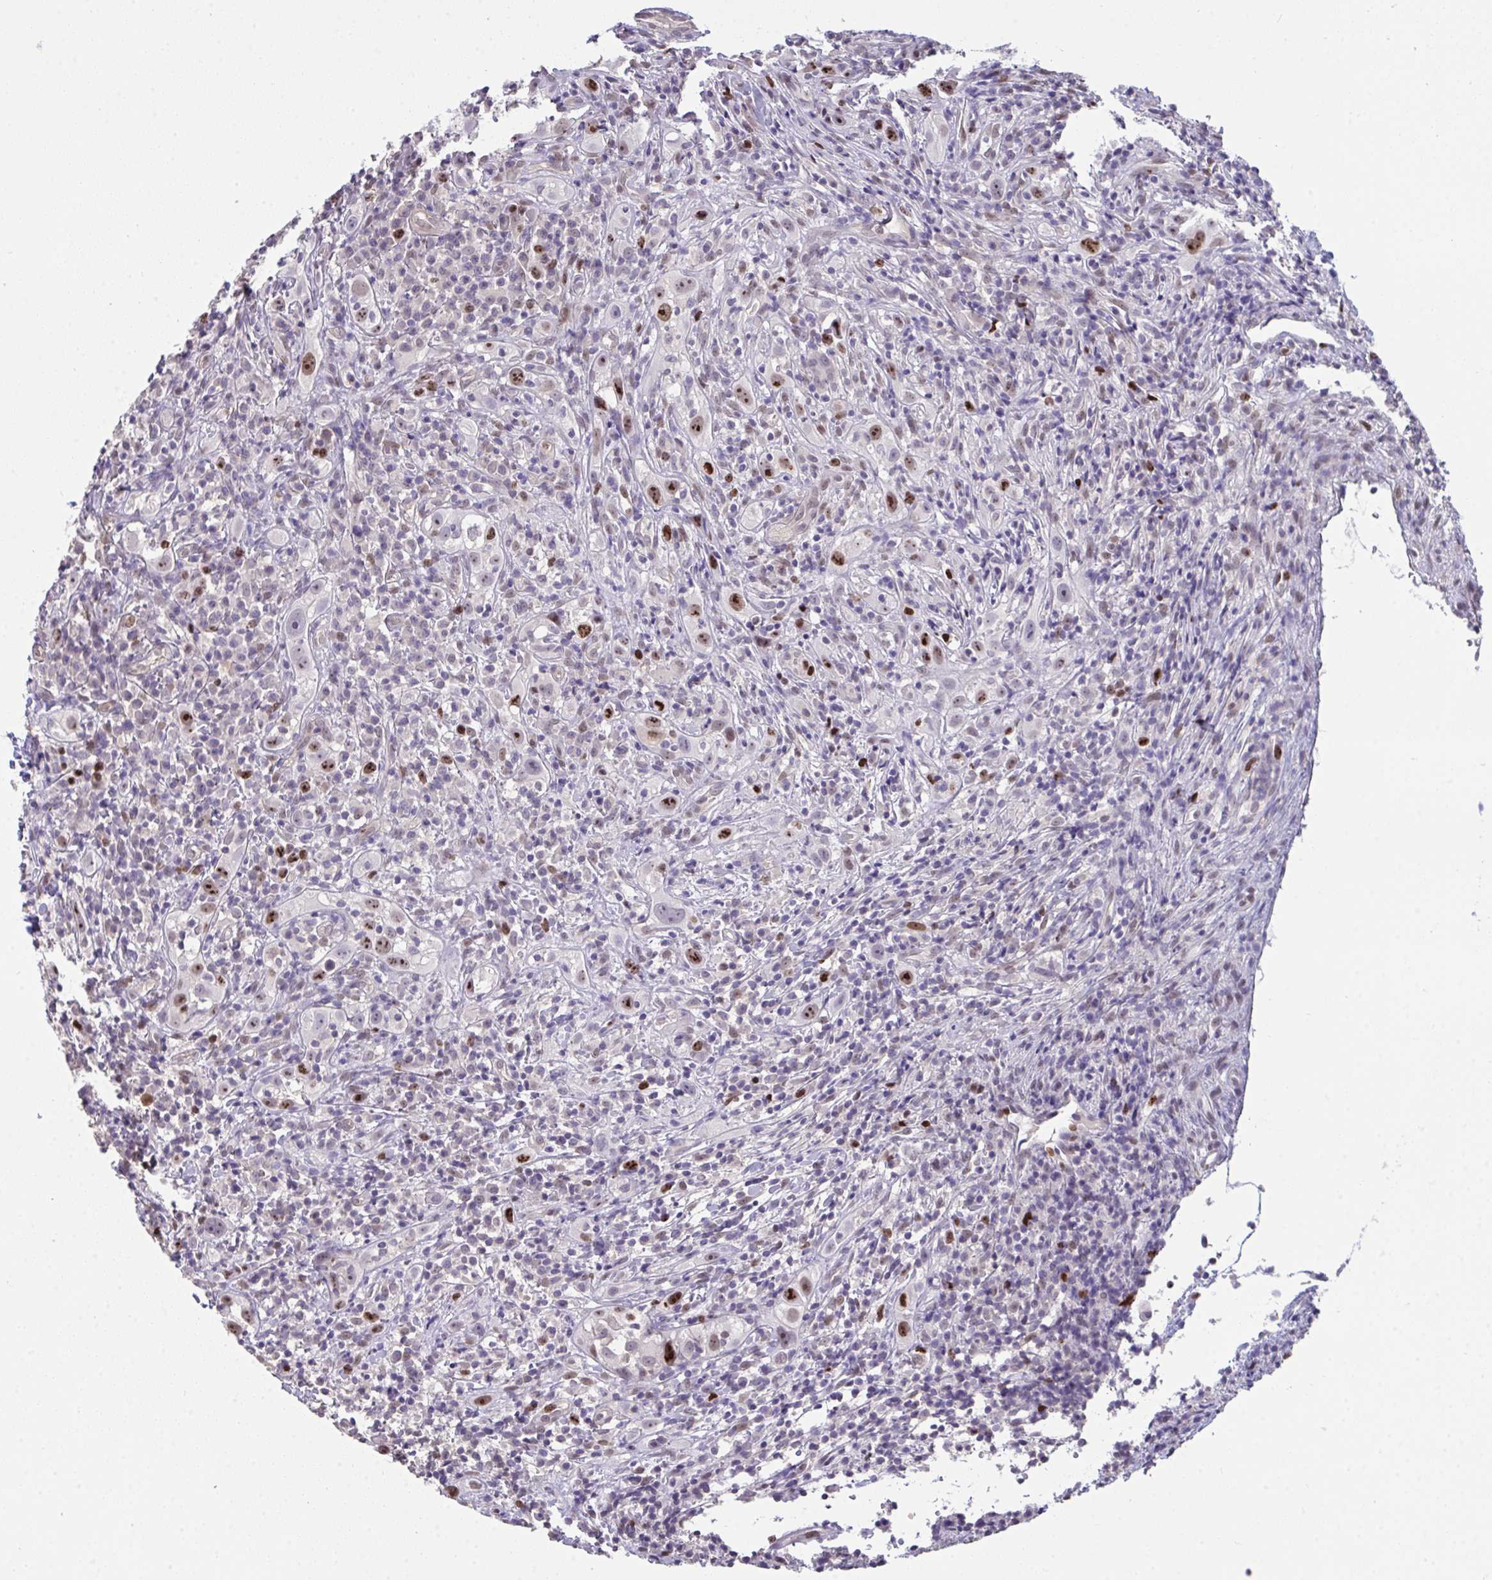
{"staining": {"intensity": "strong", "quantity": "<25%", "location": "nuclear"}, "tissue": "head and neck cancer", "cell_type": "Tumor cells", "image_type": "cancer", "snomed": [{"axis": "morphology", "description": "Squamous cell carcinoma, NOS"}, {"axis": "topography", "description": "Head-Neck"}], "caption": "Human head and neck cancer stained with a brown dye demonstrates strong nuclear positive positivity in about <25% of tumor cells.", "gene": "SETD7", "patient": {"sex": "female", "age": 95}}